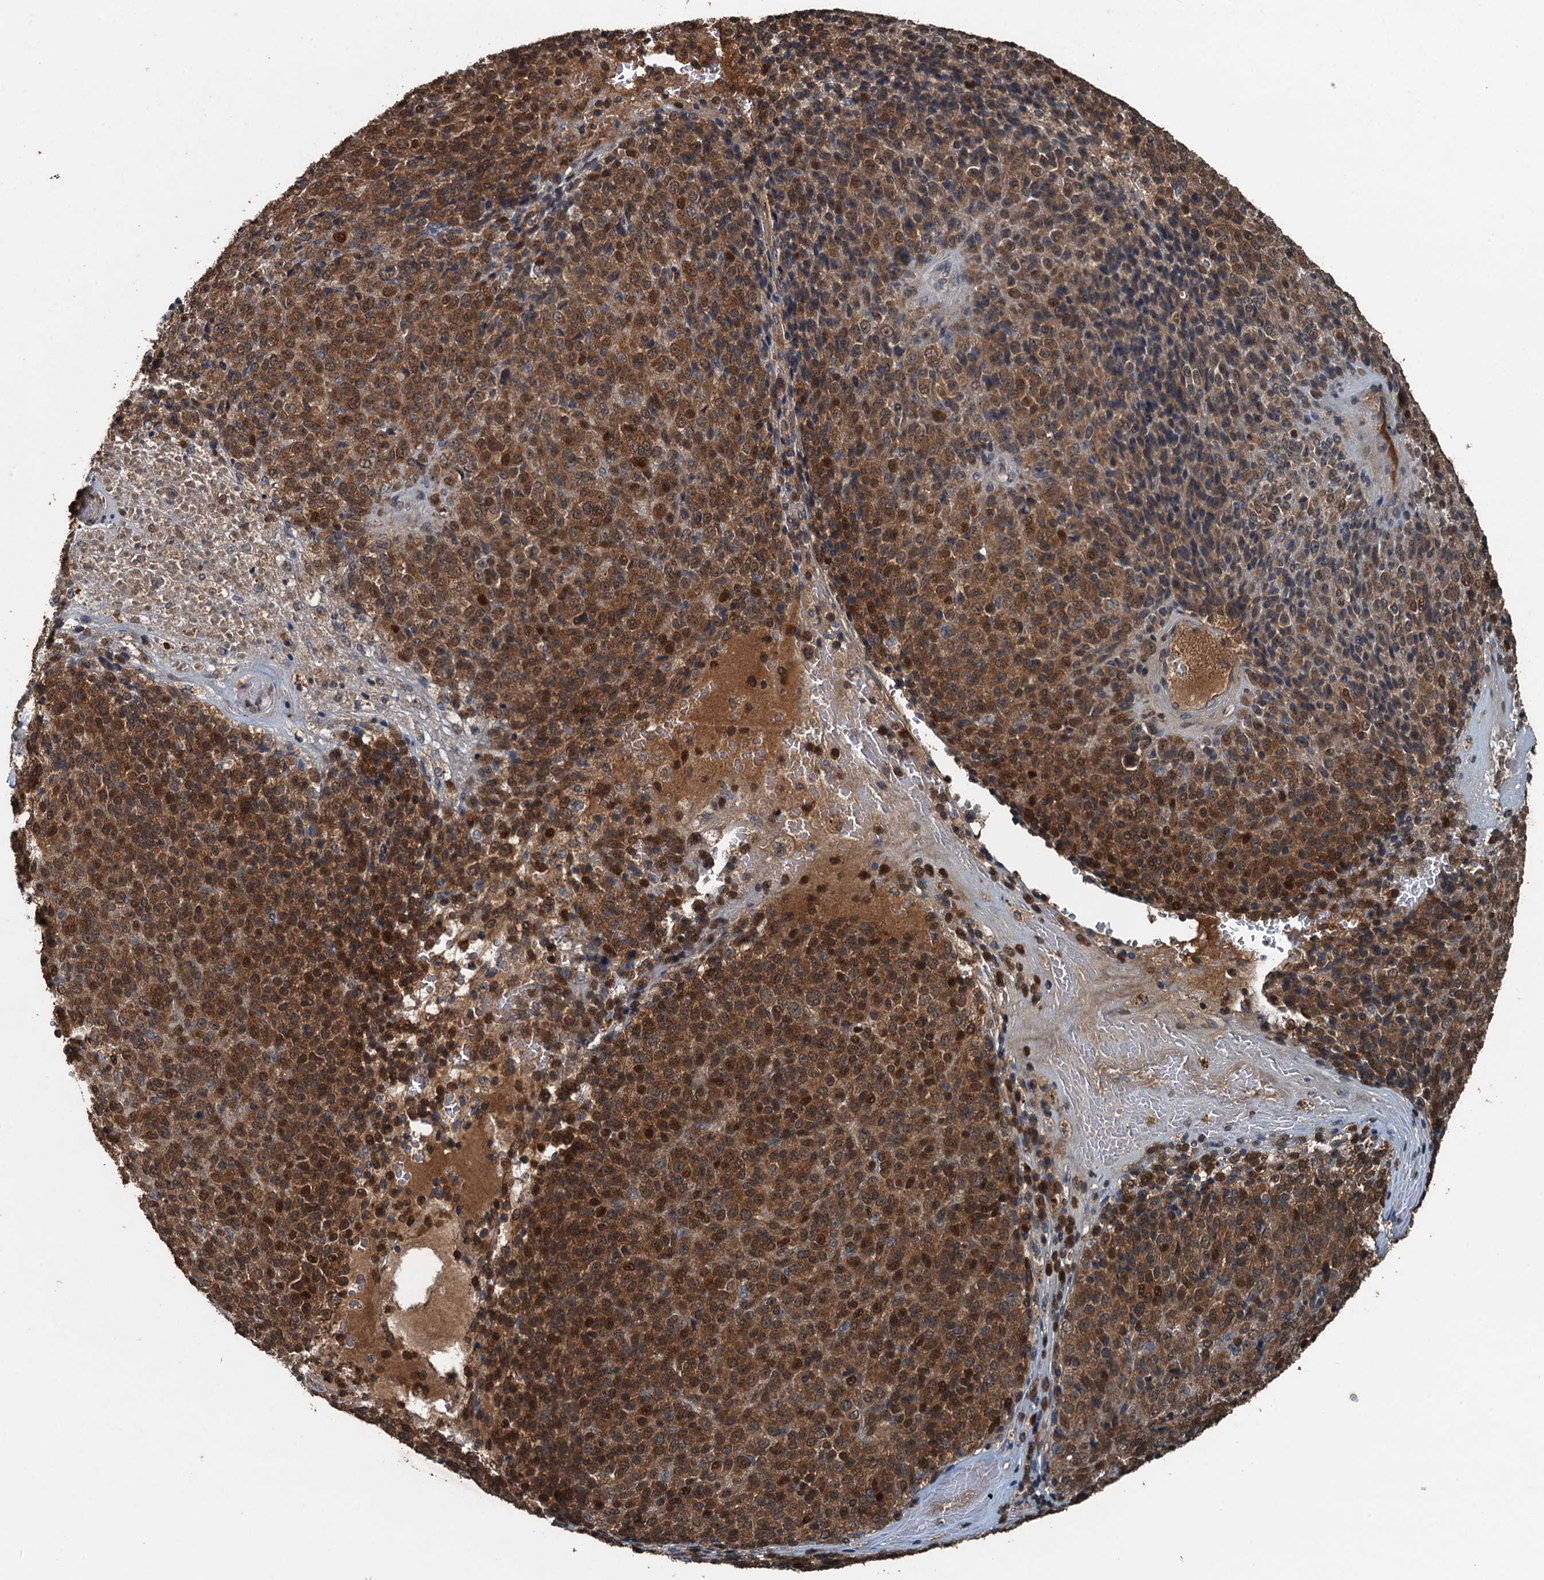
{"staining": {"intensity": "moderate", "quantity": ">75%", "location": "cytoplasmic/membranous,nuclear"}, "tissue": "melanoma", "cell_type": "Tumor cells", "image_type": "cancer", "snomed": [{"axis": "morphology", "description": "Malignant melanoma, Metastatic site"}, {"axis": "topography", "description": "Brain"}], "caption": "IHC staining of malignant melanoma (metastatic site), which shows medium levels of moderate cytoplasmic/membranous and nuclear positivity in about >75% of tumor cells indicating moderate cytoplasmic/membranous and nuclear protein expression. The staining was performed using DAB (brown) for protein detection and nuclei were counterstained in hematoxylin (blue).", "gene": "TCTN1", "patient": {"sex": "female", "age": 56}}